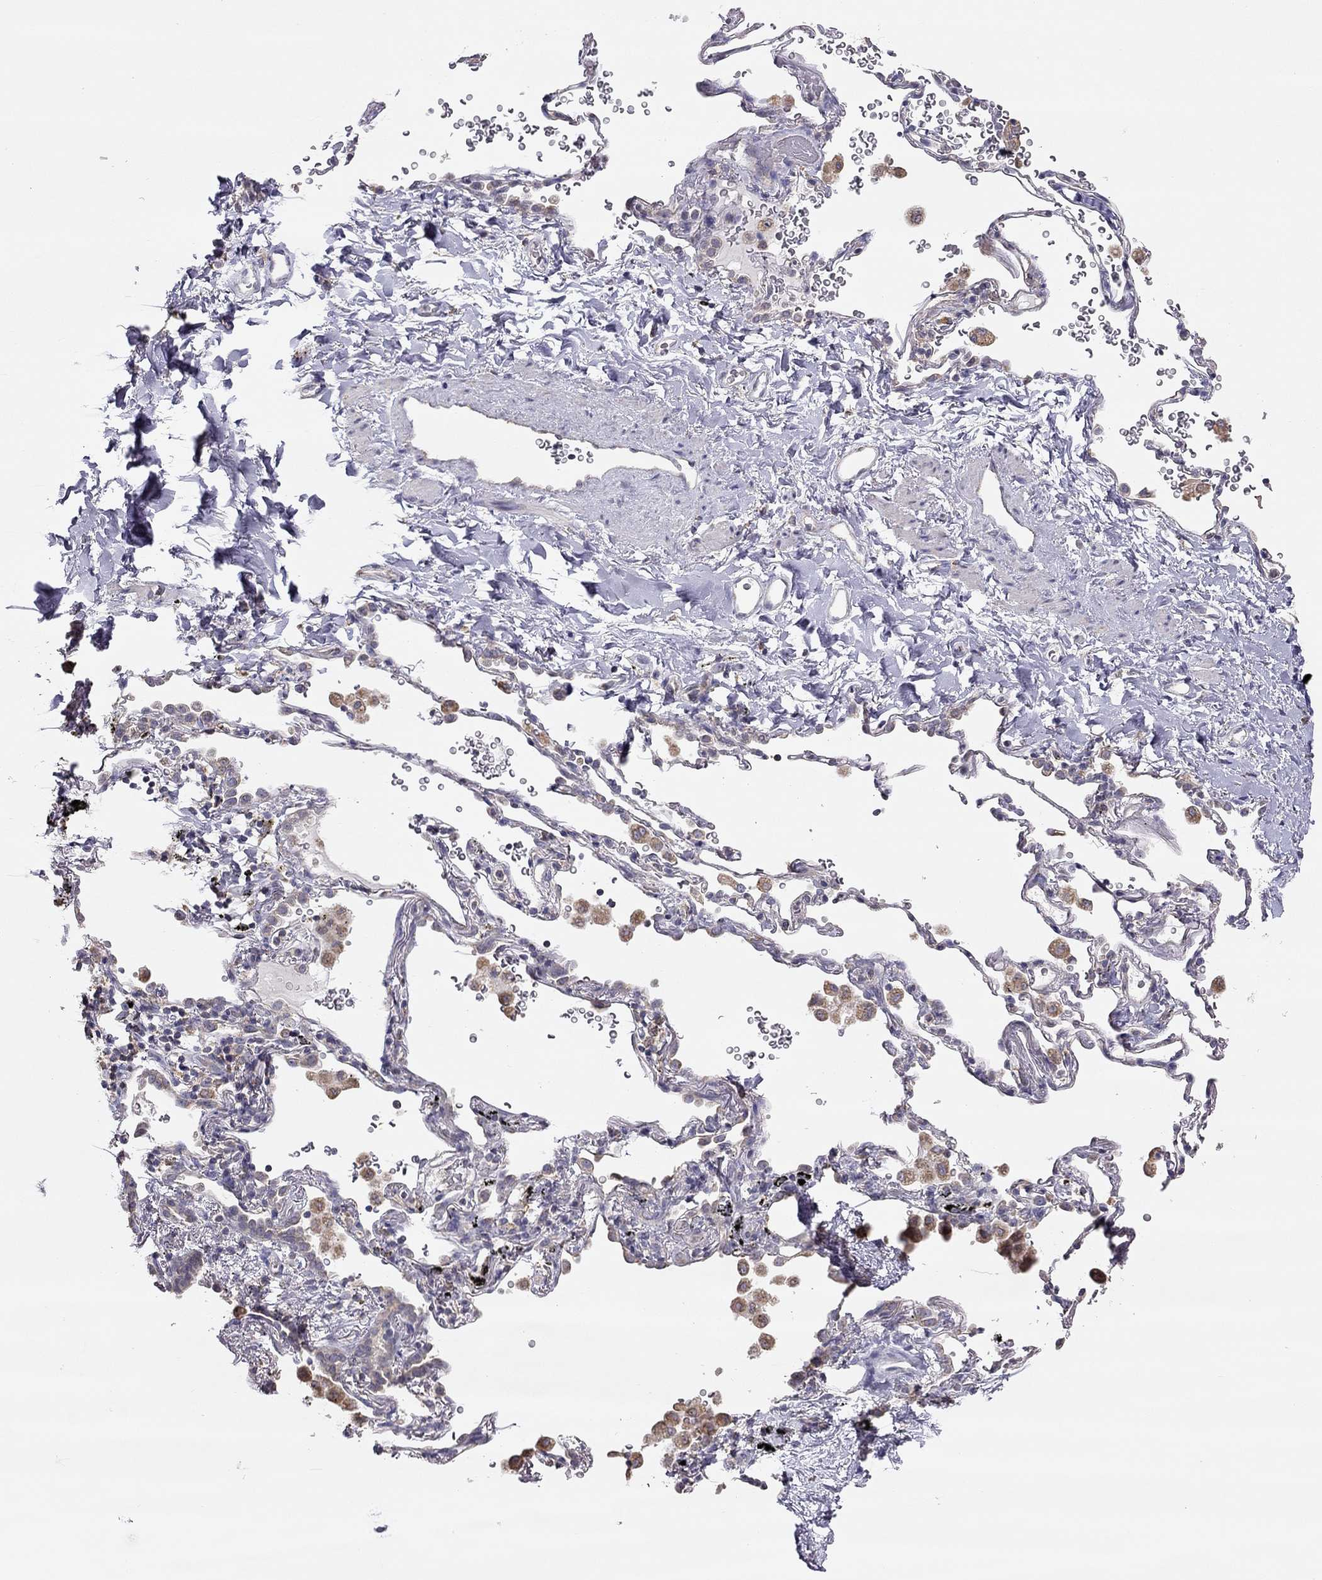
{"staining": {"intensity": "negative", "quantity": "none", "location": "none"}, "tissue": "soft tissue", "cell_type": "Chondrocytes", "image_type": "normal", "snomed": [{"axis": "morphology", "description": "Normal tissue, NOS"}, {"axis": "morphology", "description": "Adenocarcinoma, NOS"}, {"axis": "topography", "description": "Cartilage tissue"}, {"axis": "topography", "description": "Lung"}], "caption": "This is a micrograph of immunohistochemistry staining of unremarkable soft tissue, which shows no positivity in chondrocytes.", "gene": "LRIT3", "patient": {"sex": "male", "age": 59}}